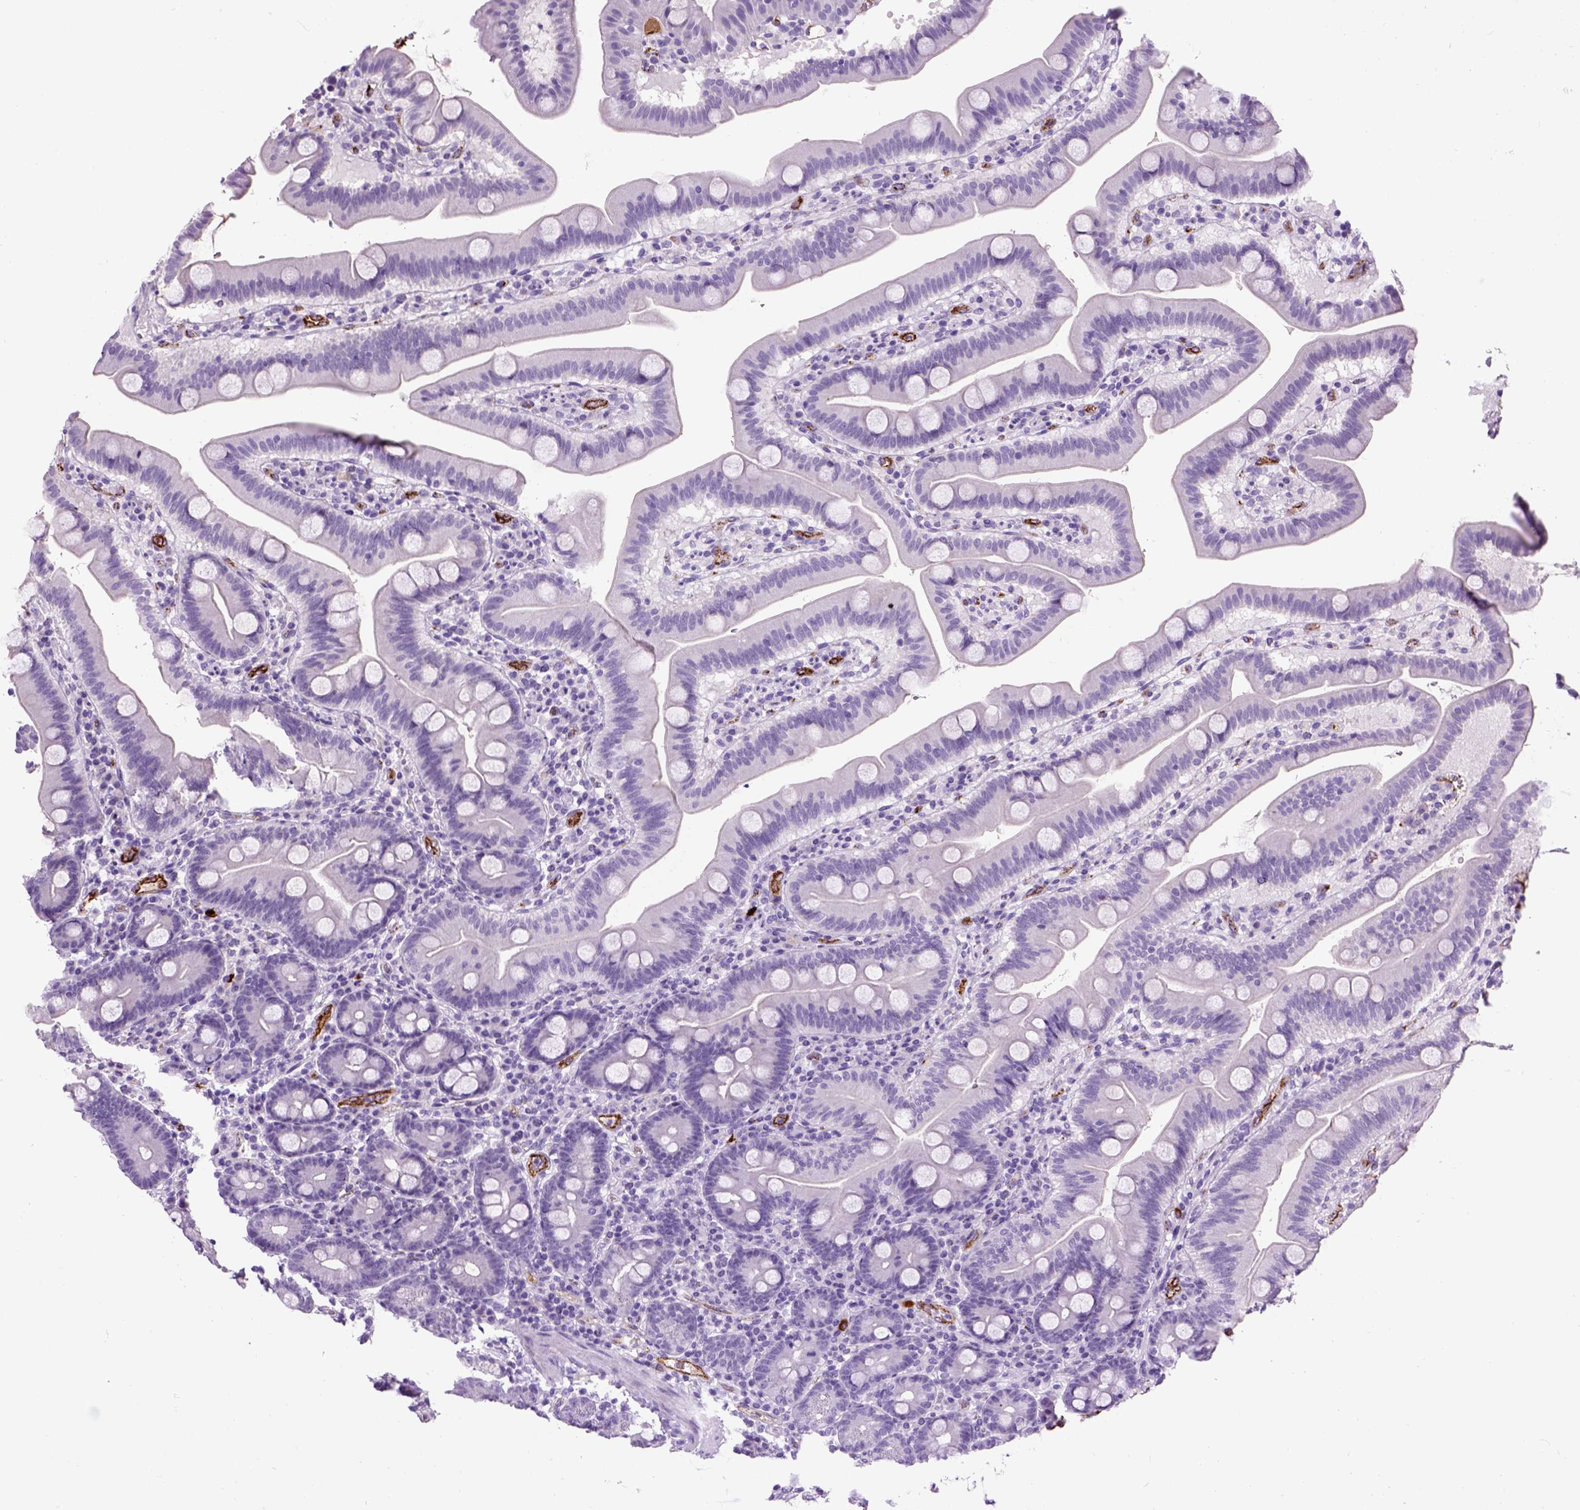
{"staining": {"intensity": "negative", "quantity": "none", "location": "none"}, "tissue": "duodenum", "cell_type": "Glandular cells", "image_type": "normal", "snomed": [{"axis": "morphology", "description": "Normal tissue, NOS"}, {"axis": "topography", "description": "Duodenum"}], "caption": "Glandular cells are negative for protein expression in unremarkable human duodenum. (Stains: DAB (3,3'-diaminobenzidine) IHC with hematoxylin counter stain, Microscopy: brightfield microscopy at high magnification).", "gene": "VWF", "patient": {"sex": "male", "age": 59}}